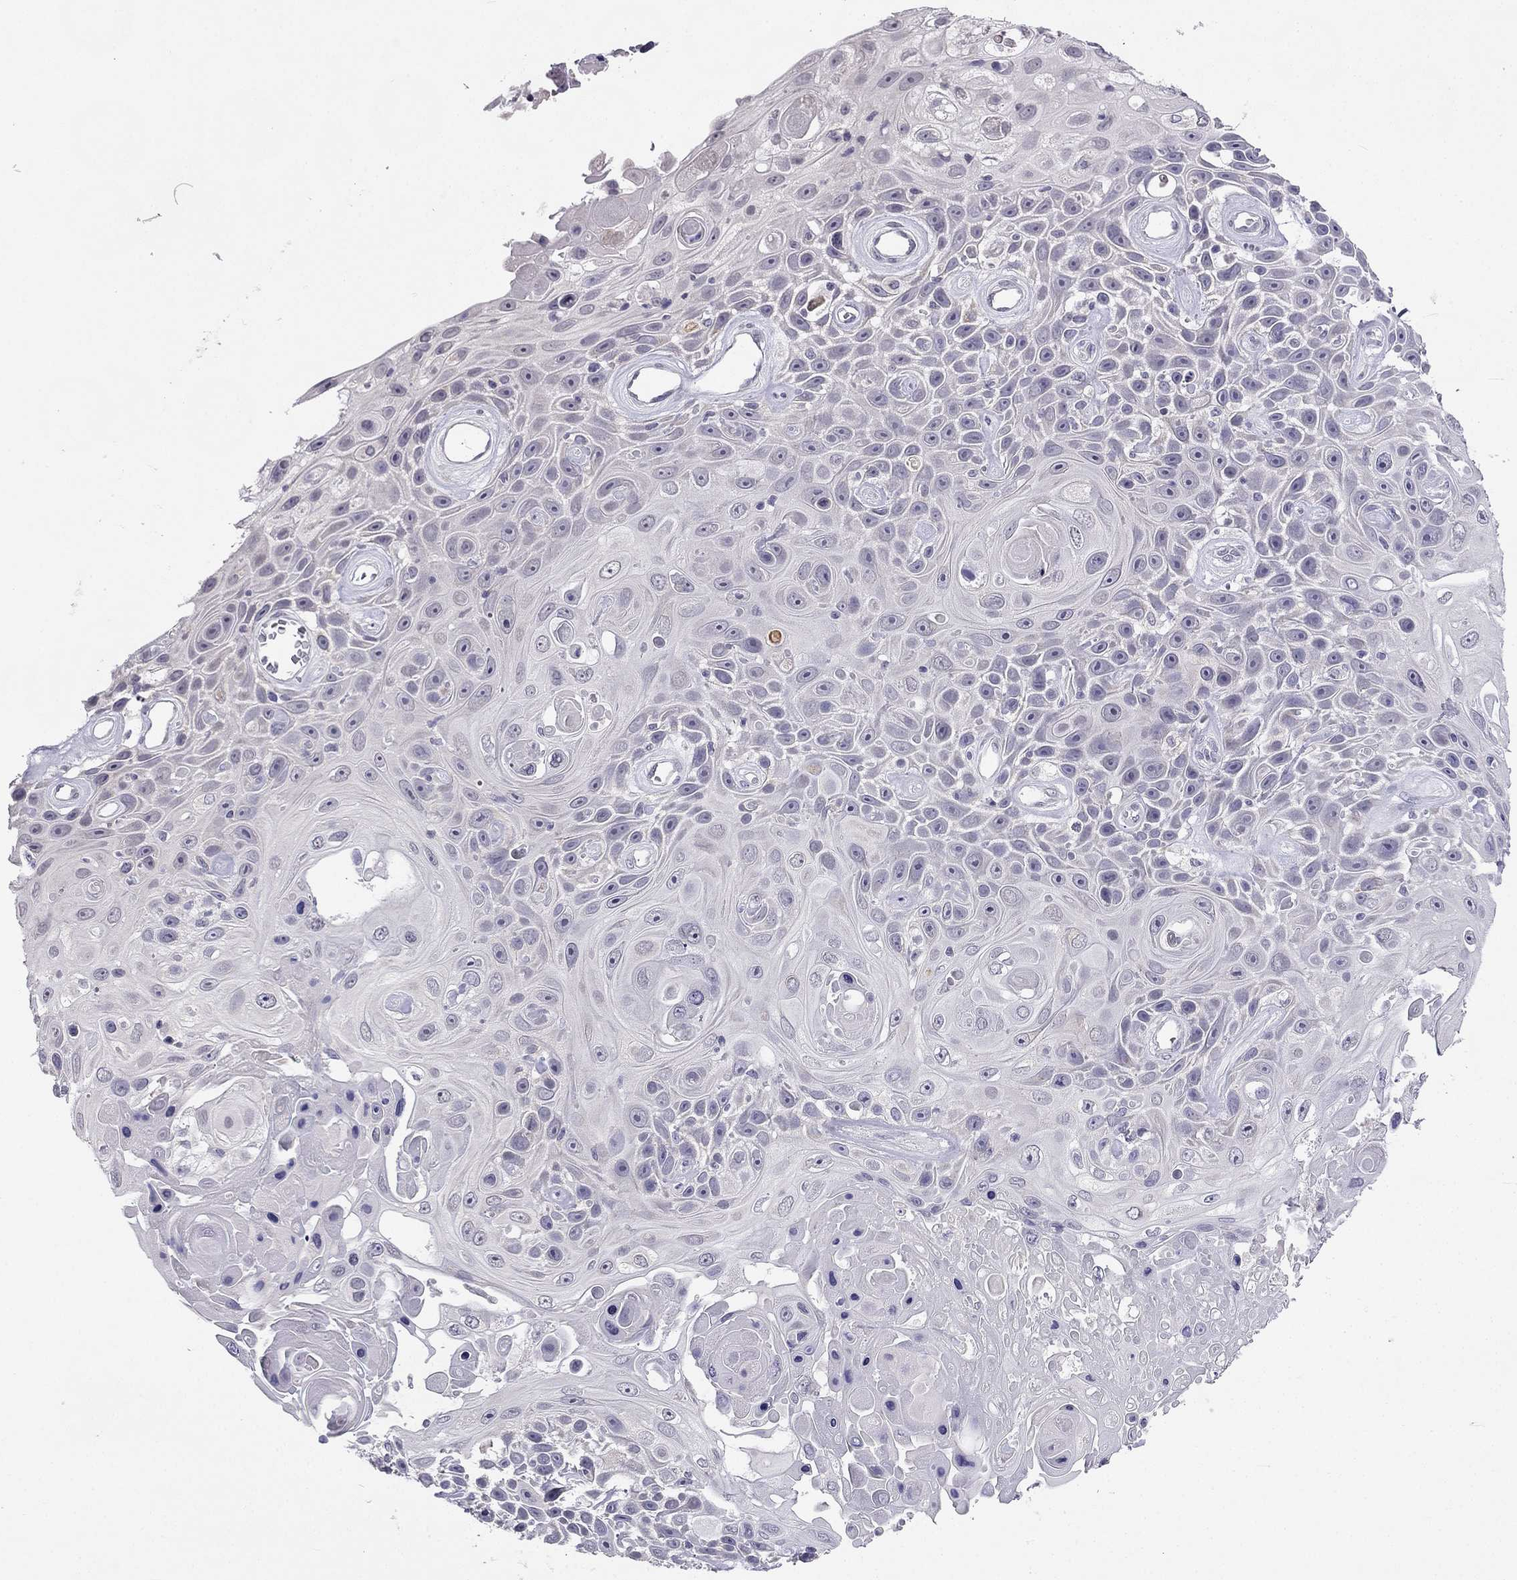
{"staining": {"intensity": "negative", "quantity": "none", "location": "none"}, "tissue": "skin cancer", "cell_type": "Tumor cells", "image_type": "cancer", "snomed": [{"axis": "morphology", "description": "Squamous cell carcinoma, NOS"}, {"axis": "topography", "description": "Skin"}], "caption": "IHC of skin cancer exhibits no staining in tumor cells. Brightfield microscopy of immunohistochemistry stained with DAB (brown) and hematoxylin (blue), captured at high magnification.", "gene": "C5orf49", "patient": {"sex": "male", "age": 82}}